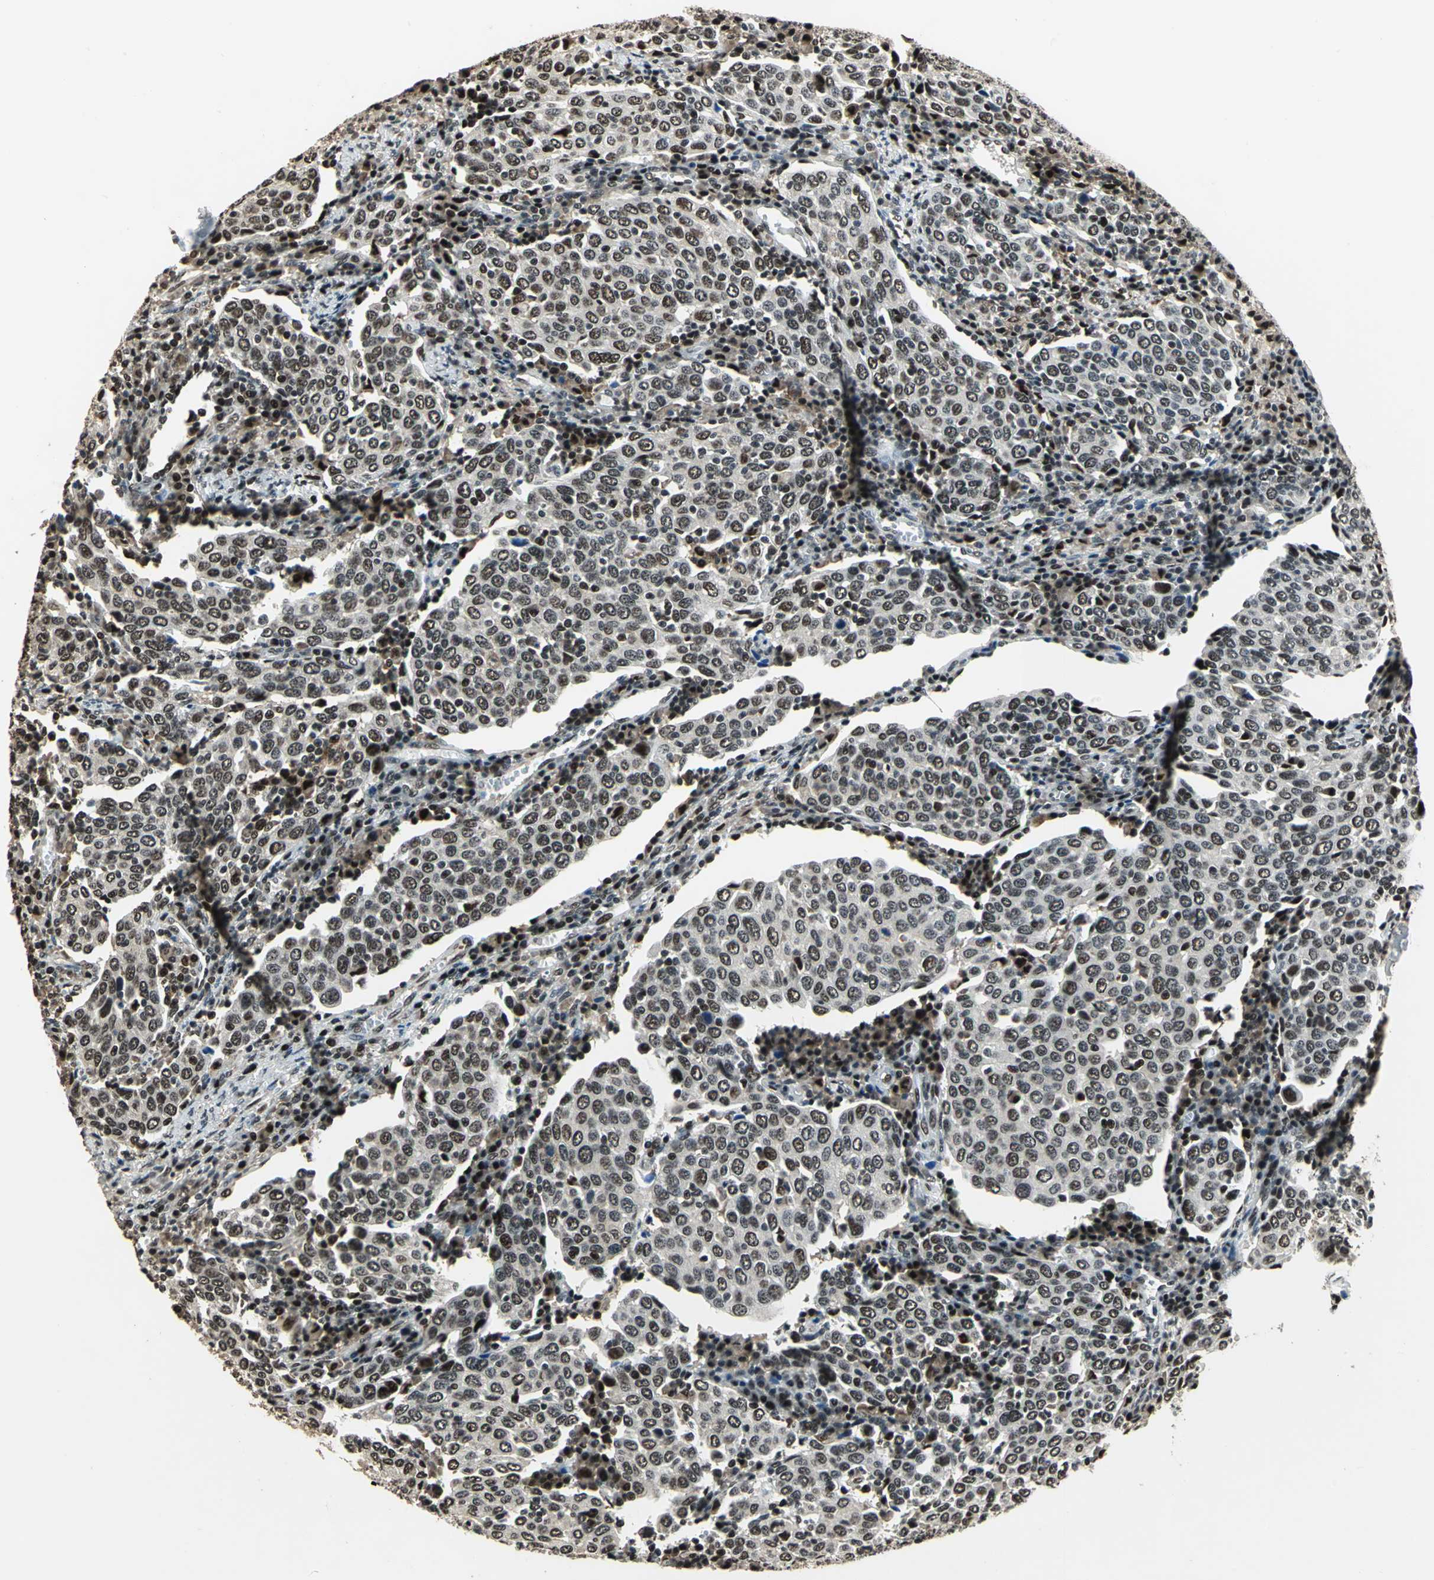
{"staining": {"intensity": "moderate", "quantity": ">75%", "location": "nuclear"}, "tissue": "cervical cancer", "cell_type": "Tumor cells", "image_type": "cancer", "snomed": [{"axis": "morphology", "description": "Squamous cell carcinoma, NOS"}, {"axis": "topography", "description": "Cervix"}], "caption": "Immunohistochemistry (IHC) of human squamous cell carcinoma (cervical) displays medium levels of moderate nuclear positivity in approximately >75% of tumor cells.", "gene": "MIS18BP1", "patient": {"sex": "female", "age": 40}}